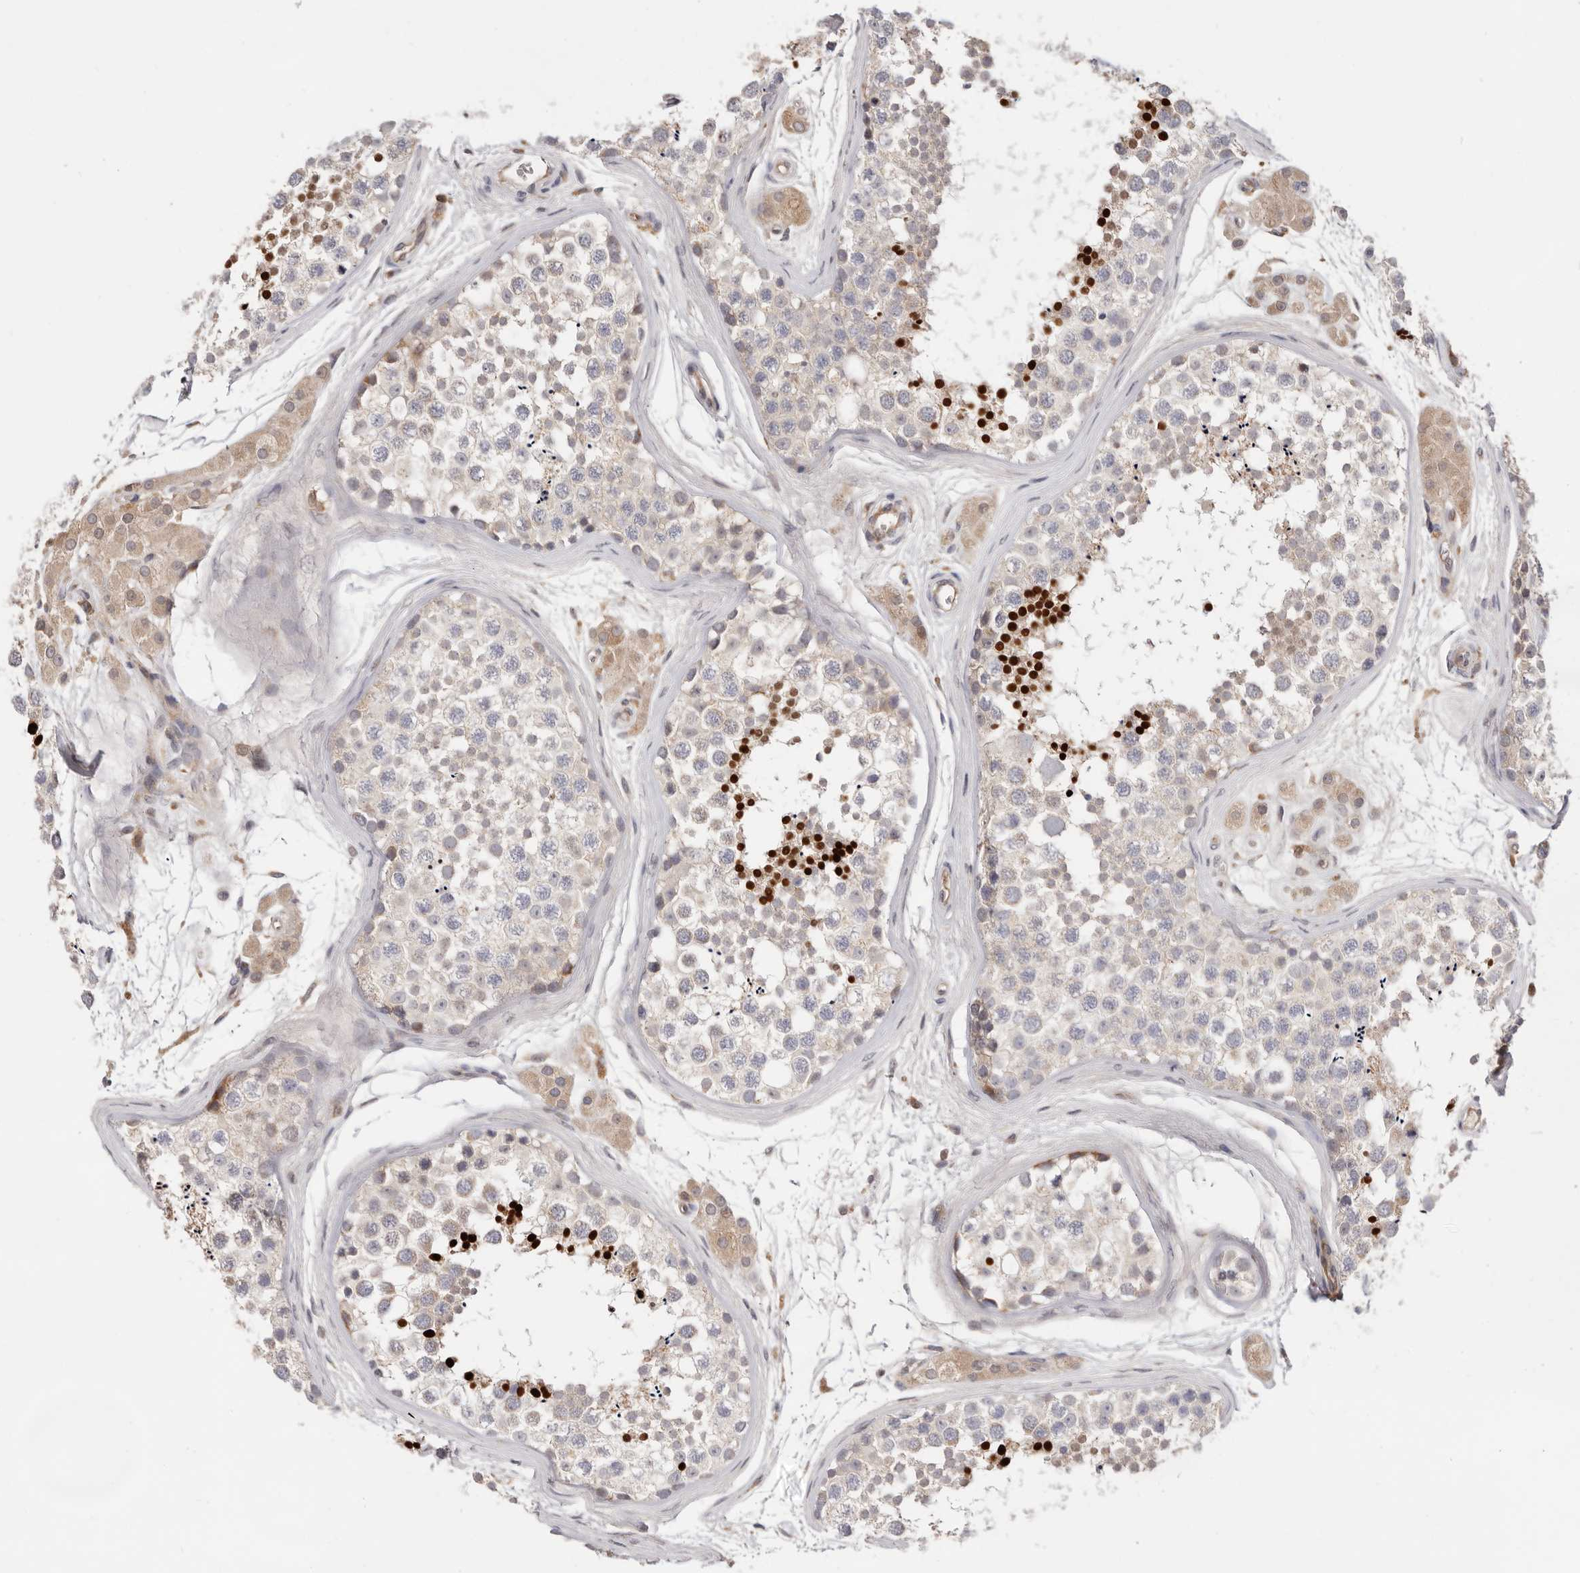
{"staining": {"intensity": "strong", "quantity": "<25%", "location": "nuclear"}, "tissue": "testis", "cell_type": "Cells in seminiferous ducts", "image_type": "normal", "snomed": [{"axis": "morphology", "description": "Normal tissue, NOS"}, {"axis": "topography", "description": "Testis"}], "caption": "Immunohistochemistry of unremarkable human testis shows medium levels of strong nuclear expression in approximately <25% of cells in seminiferous ducts.", "gene": "RNF213", "patient": {"sex": "male", "age": 56}}